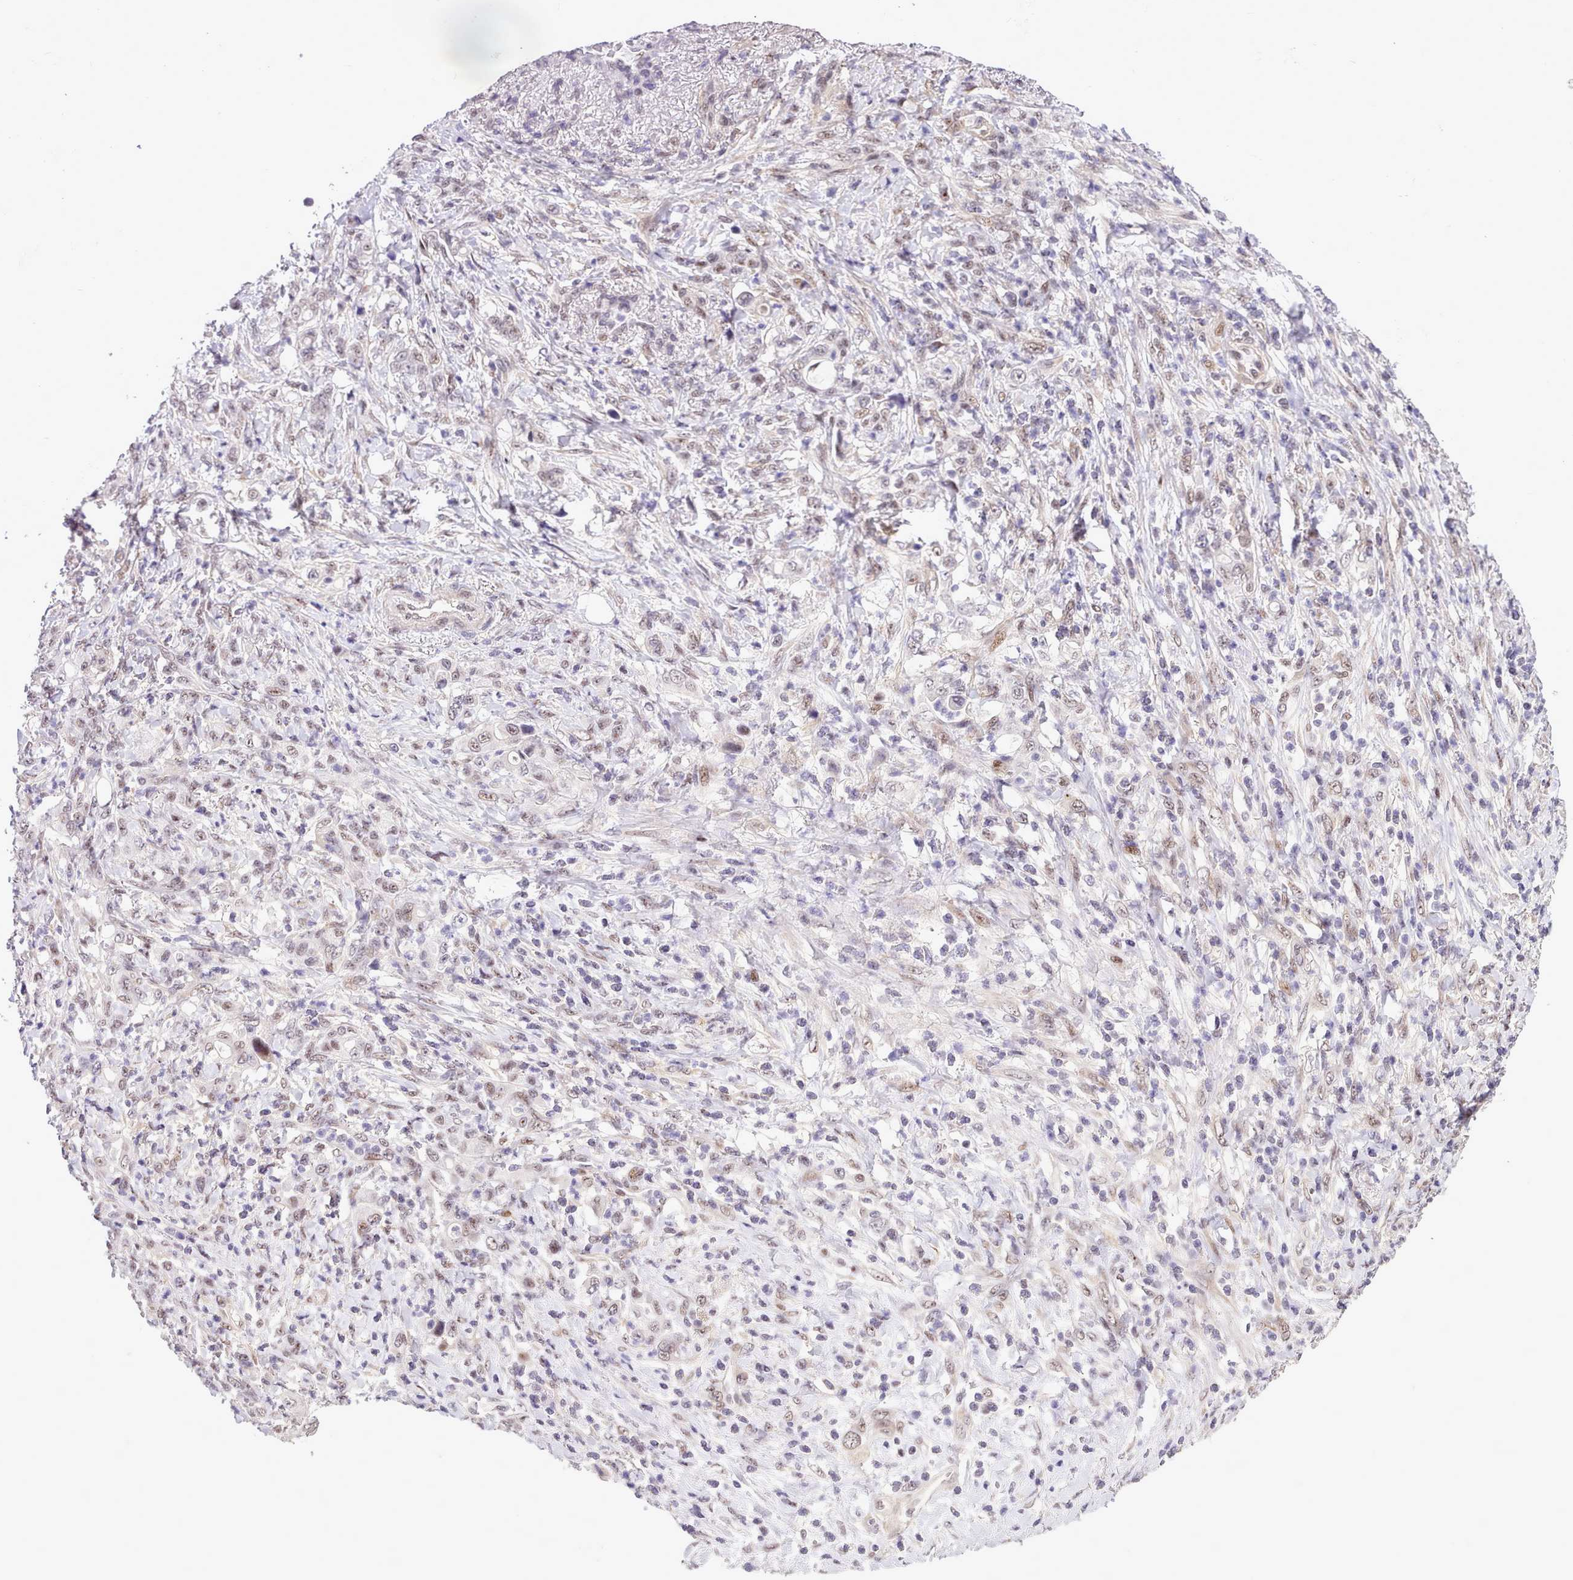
{"staining": {"intensity": "weak", "quantity": "<25%", "location": "nuclear"}, "tissue": "stomach cancer", "cell_type": "Tumor cells", "image_type": "cancer", "snomed": [{"axis": "morphology", "description": "Normal tissue, NOS"}, {"axis": "morphology", "description": "Adenocarcinoma, NOS"}, {"axis": "topography", "description": "Stomach"}], "caption": "Stomach cancer (adenocarcinoma) was stained to show a protein in brown. There is no significant staining in tumor cells.", "gene": "HOXB7", "patient": {"sex": "female", "age": 79}}